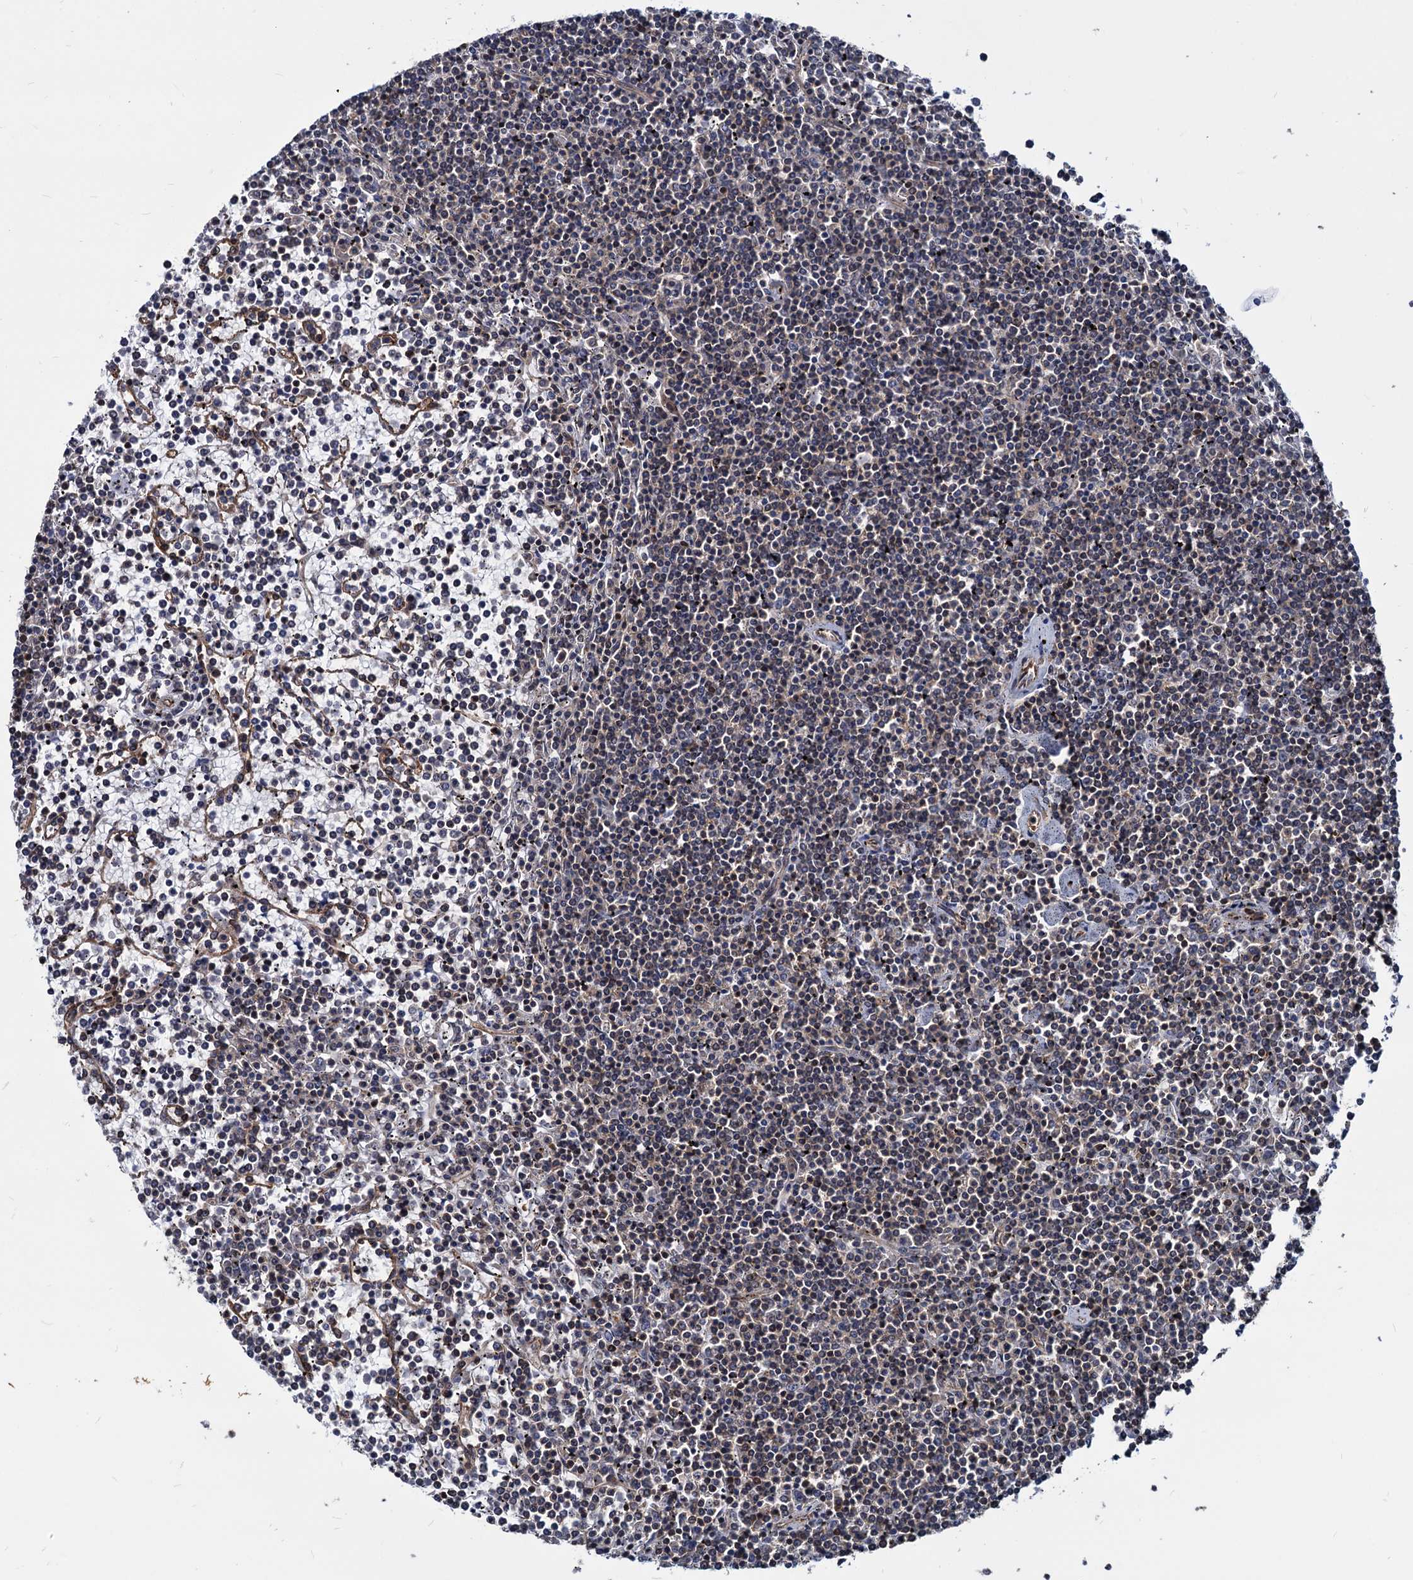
{"staining": {"intensity": "weak", "quantity": "<25%", "location": "nuclear"}, "tissue": "lymphoma", "cell_type": "Tumor cells", "image_type": "cancer", "snomed": [{"axis": "morphology", "description": "Malignant lymphoma, non-Hodgkin's type, Low grade"}, {"axis": "topography", "description": "Spleen"}], "caption": "The immunohistochemistry (IHC) image has no significant positivity in tumor cells of malignant lymphoma, non-Hodgkin's type (low-grade) tissue.", "gene": "UBLCP1", "patient": {"sex": "female", "age": 19}}